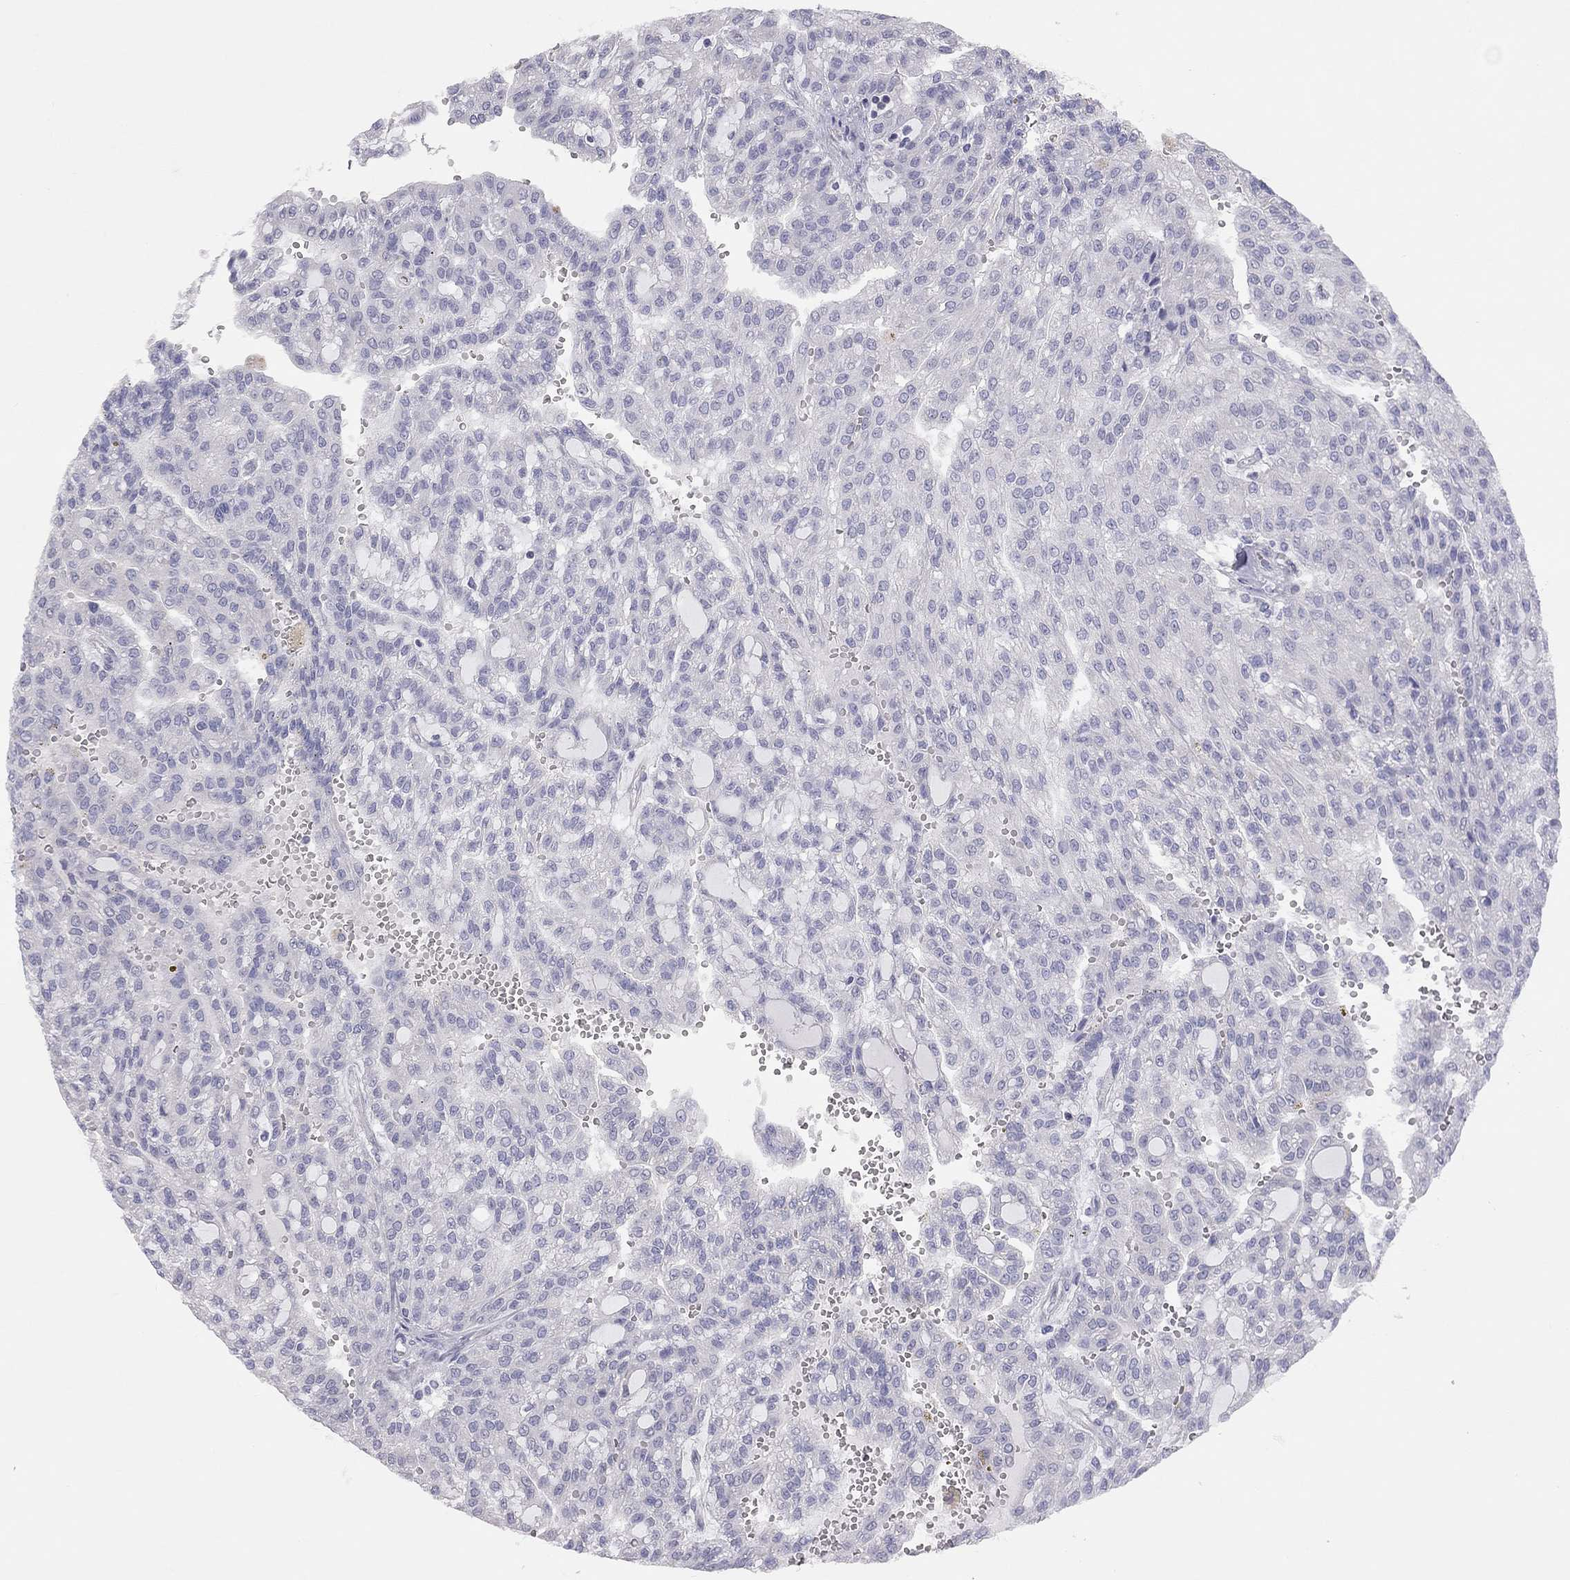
{"staining": {"intensity": "negative", "quantity": "none", "location": "none"}, "tissue": "renal cancer", "cell_type": "Tumor cells", "image_type": "cancer", "snomed": [{"axis": "morphology", "description": "Adenocarcinoma, NOS"}, {"axis": "topography", "description": "Kidney"}], "caption": "Tumor cells are negative for protein expression in human renal adenocarcinoma. The staining was performed using DAB to visualize the protein expression in brown, while the nuclei were stained in blue with hematoxylin (Magnification: 20x).", "gene": "ADCYAP1", "patient": {"sex": "male", "age": 63}}